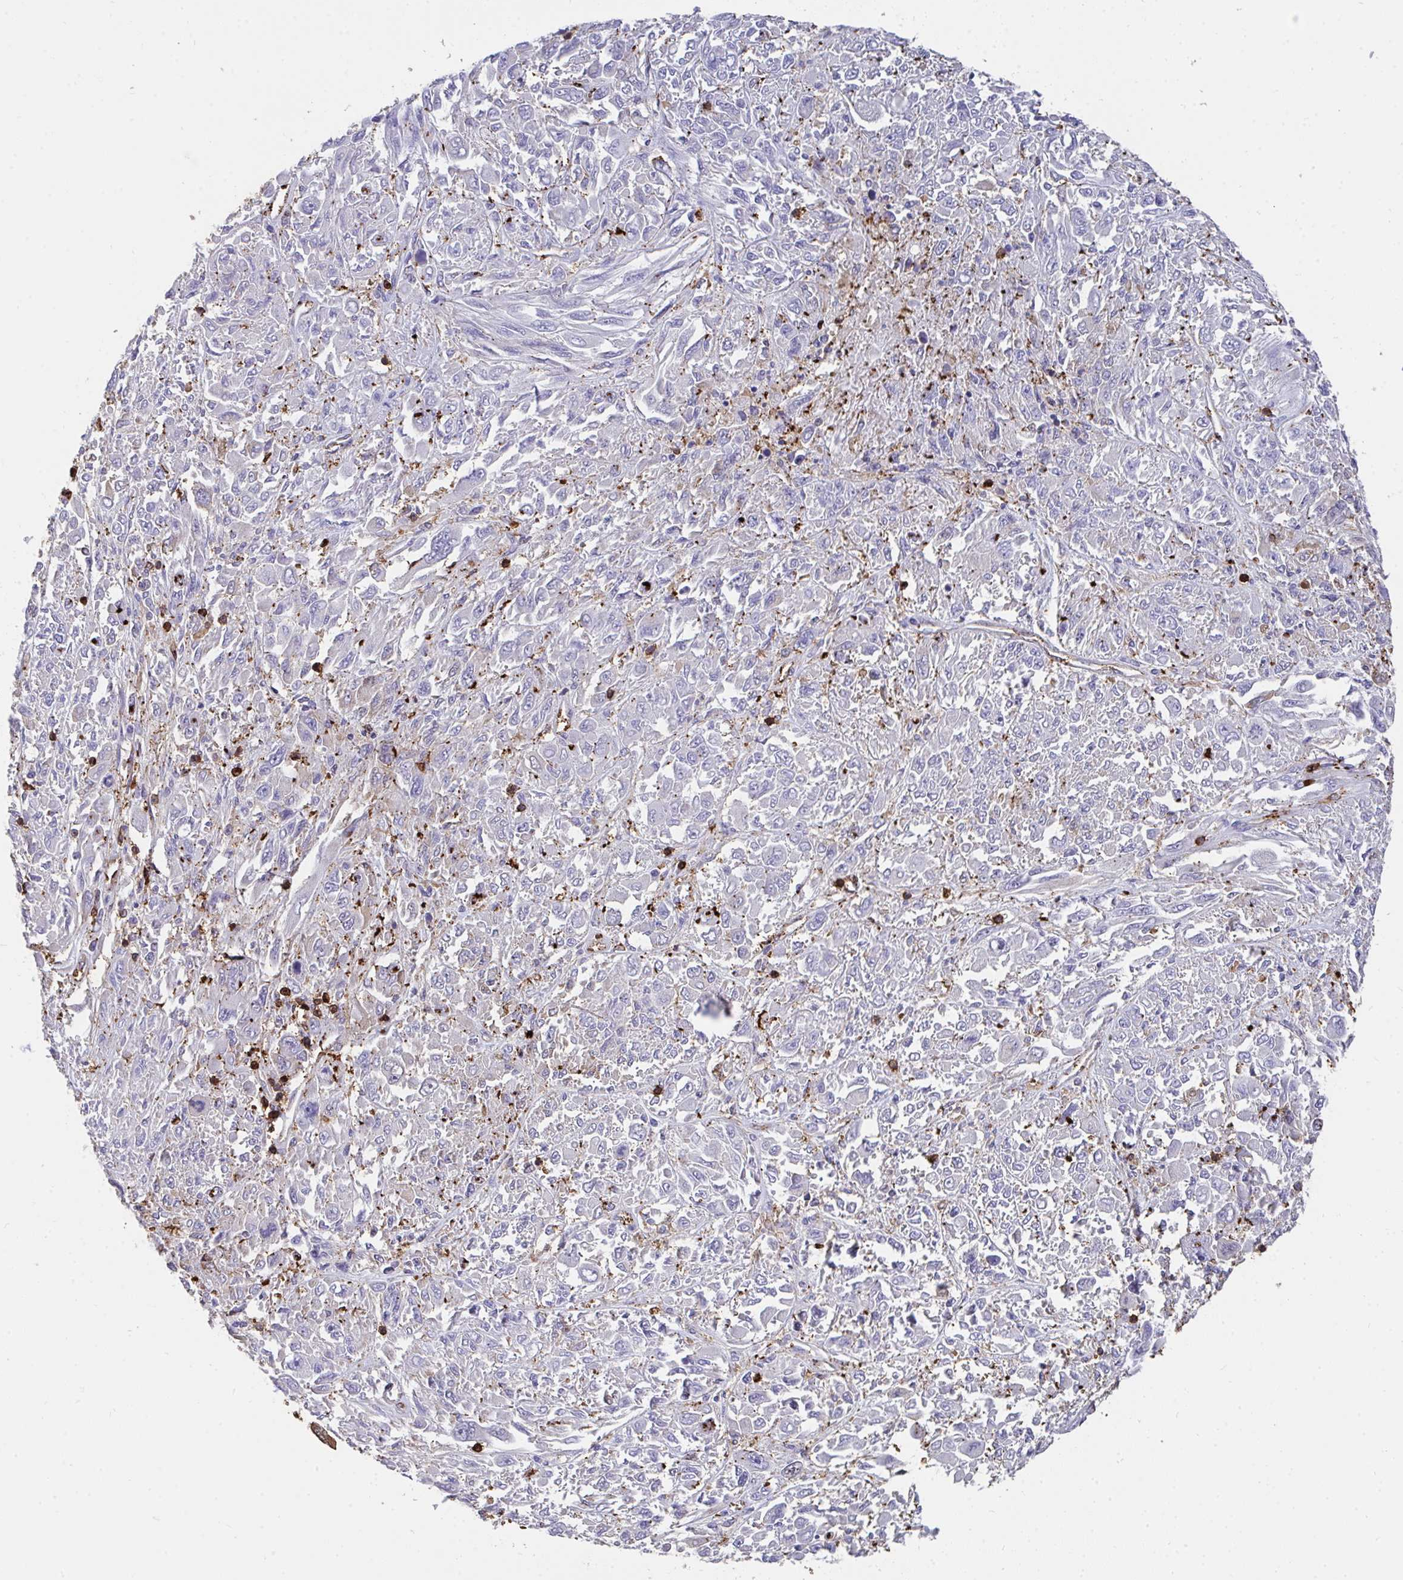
{"staining": {"intensity": "negative", "quantity": "none", "location": "none"}, "tissue": "melanoma", "cell_type": "Tumor cells", "image_type": "cancer", "snomed": [{"axis": "morphology", "description": "Malignant melanoma, NOS"}, {"axis": "topography", "description": "Skin"}], "caption": "Malignant melanoma stained for a protein using immunohistochemistry exhibits no positivity tumor cells.", "gene": "CFL1", "patient": {"sex": "female", "age": 91}}